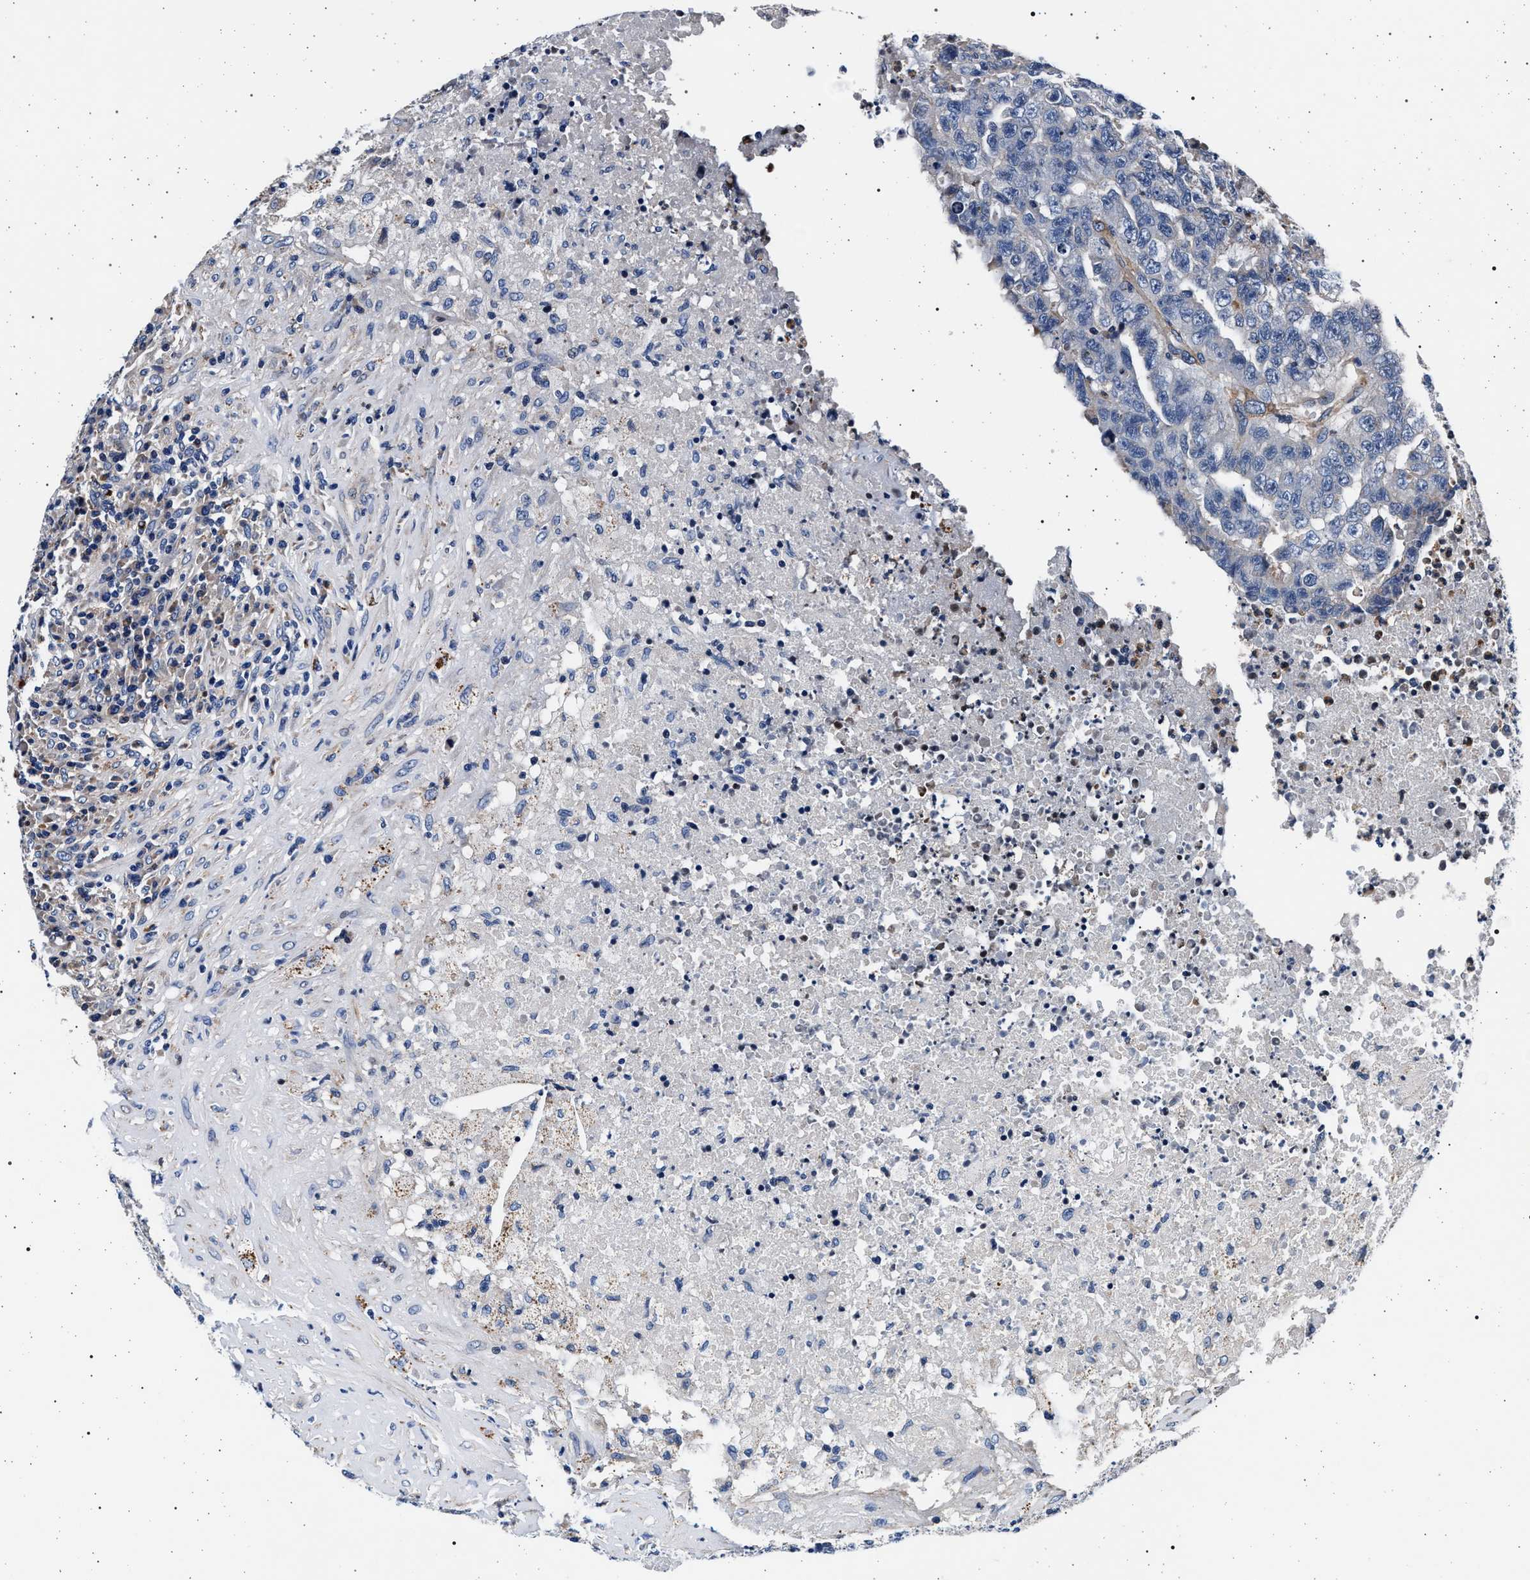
{"staining": {"intensity": "negative", "quantity": "none", "location": "none"}, "tissue": "testis cancer", "cell_type": "Tumor cells", "image_type": "cancer", "snomed": [{"axis": "morphology", "description": "Necrosis, NOS"}, {"axis": "morphology", "description": "Carcinoma, Embryonal, NOS"}, {"axis": "topography", "description": "Testis"}], "caption": "DAB (3,3'-diaminobenzidine) immunohistochemical staining of testis embryonal carcinoma demonstrates no significant positivity in tumor cells. (DAB immunohistochemistry (IHC) with hematoxylin counter stain).", "gene": "KCNK6", "patient": {"sex": "male", "age": 19}}